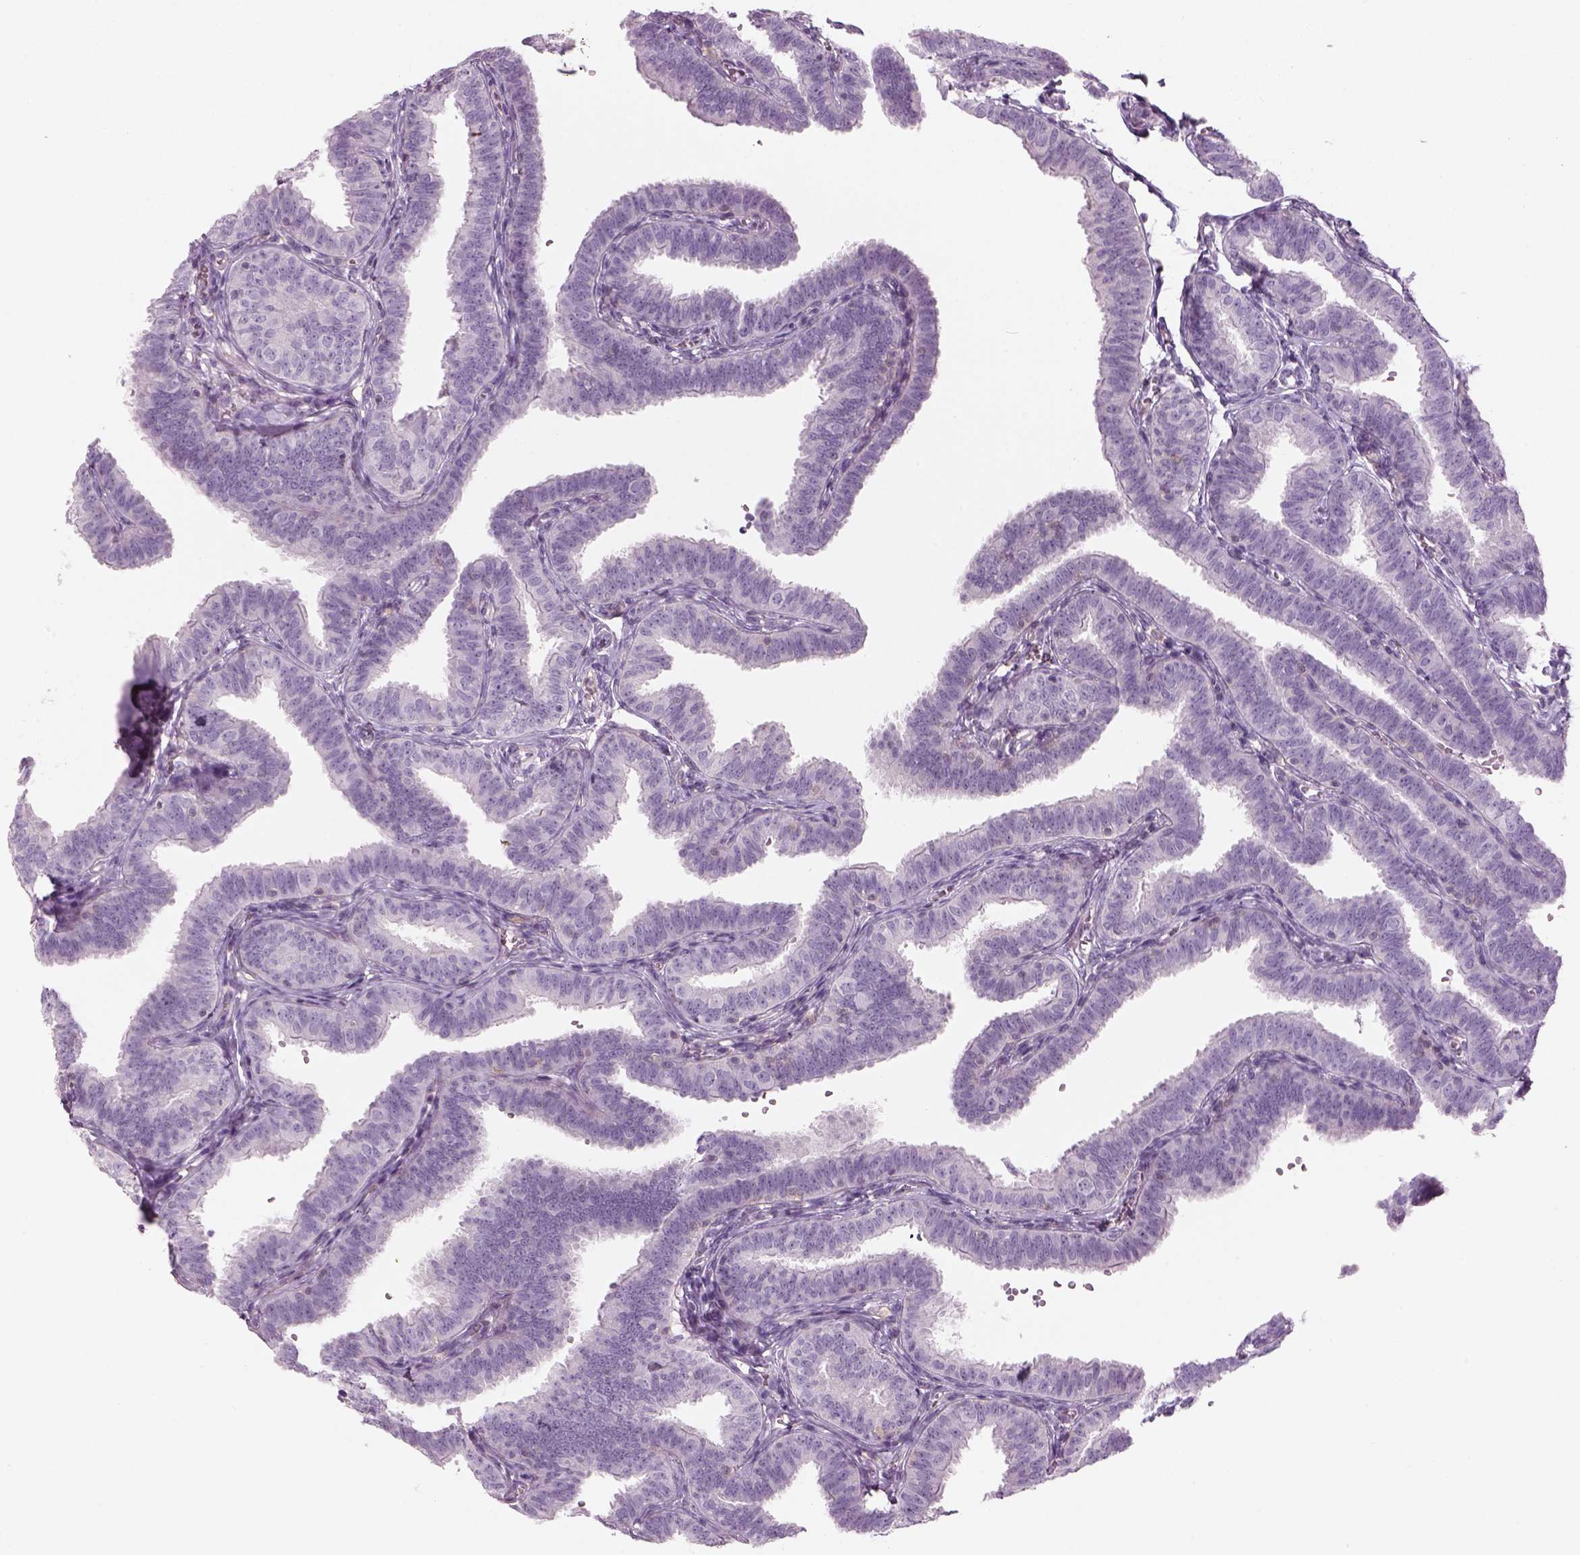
{"staining": {"intensity": "negative", "quantity": "none", "location": "none"}, "tissue": "fallopian tube", "cell_type": "Glandular cells", "image_type": "normal", "snomed": [{"axis": "morphology", "description": "Normal tissue, NOS"}, {"axis": "topography", "description": "Fallopian tube"}], "caption": "Glandular cells are negative for brown protein staining in unremarkable fallopian tube. The staining was performed using DAB to visualize the protein expression in brown, while the nuclei were stained in blue with hematoxylin (Magnification: 20x).", "gene": "SLC1A7", "patient": {"sex": "female", "age": 25}}